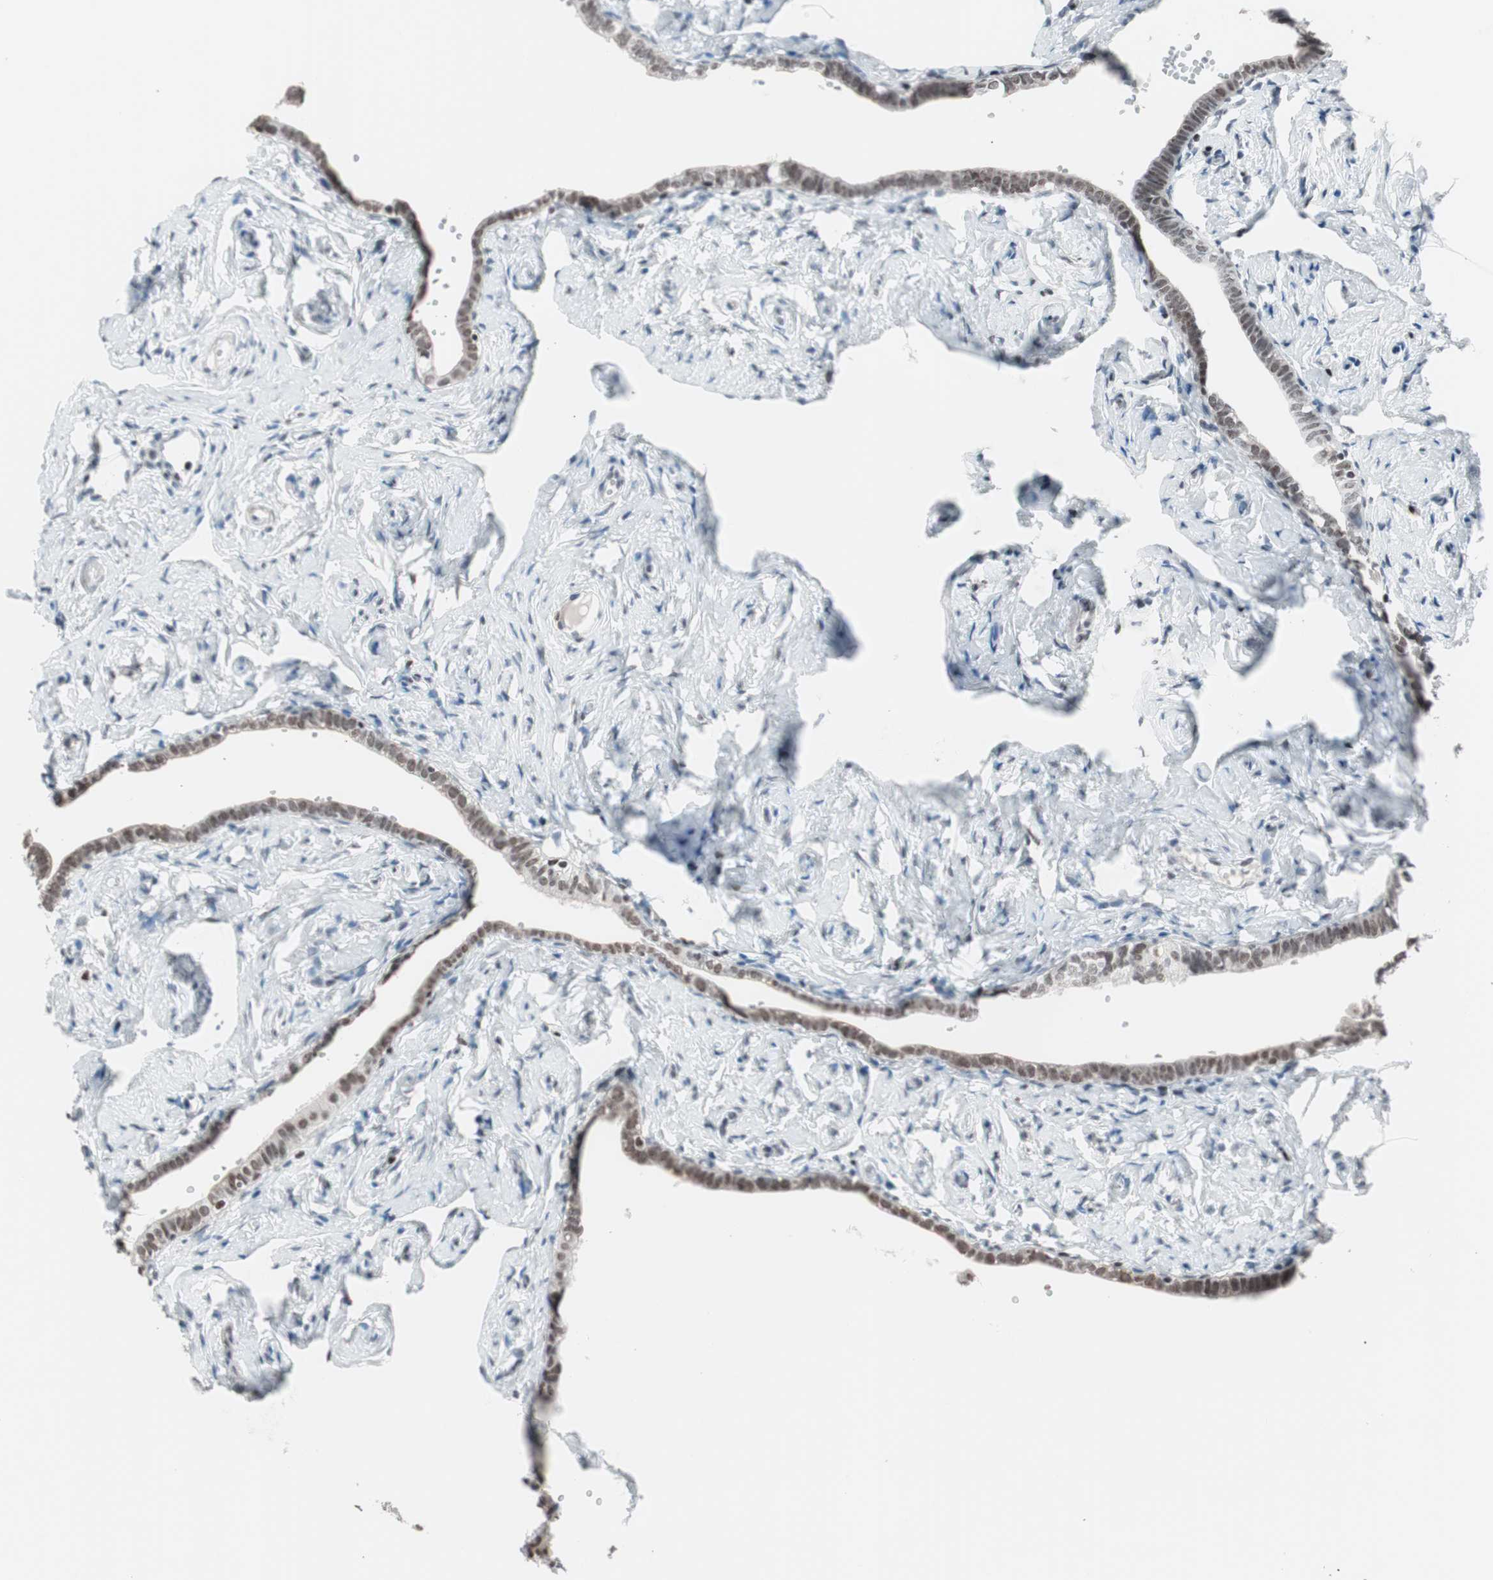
{"staining": {"intensity": "moderate", "quantity": ">75%", "location": "nuclear"}, "tissue": "fallopian tube", "cell_type": "Glandular cells", "image_type": "normal", "snomed": [{"axis": "morphology", "description": "Normal tissue, NOS"}, {"axis": "topography", "description": "Fallopian tube"}], "caption": "Fallopian tube stained for a protein reveals moderate nuclear positivity in glandular cells.", "gene": "ARID1A", "patient": {"sex": "female", "age": 71}}